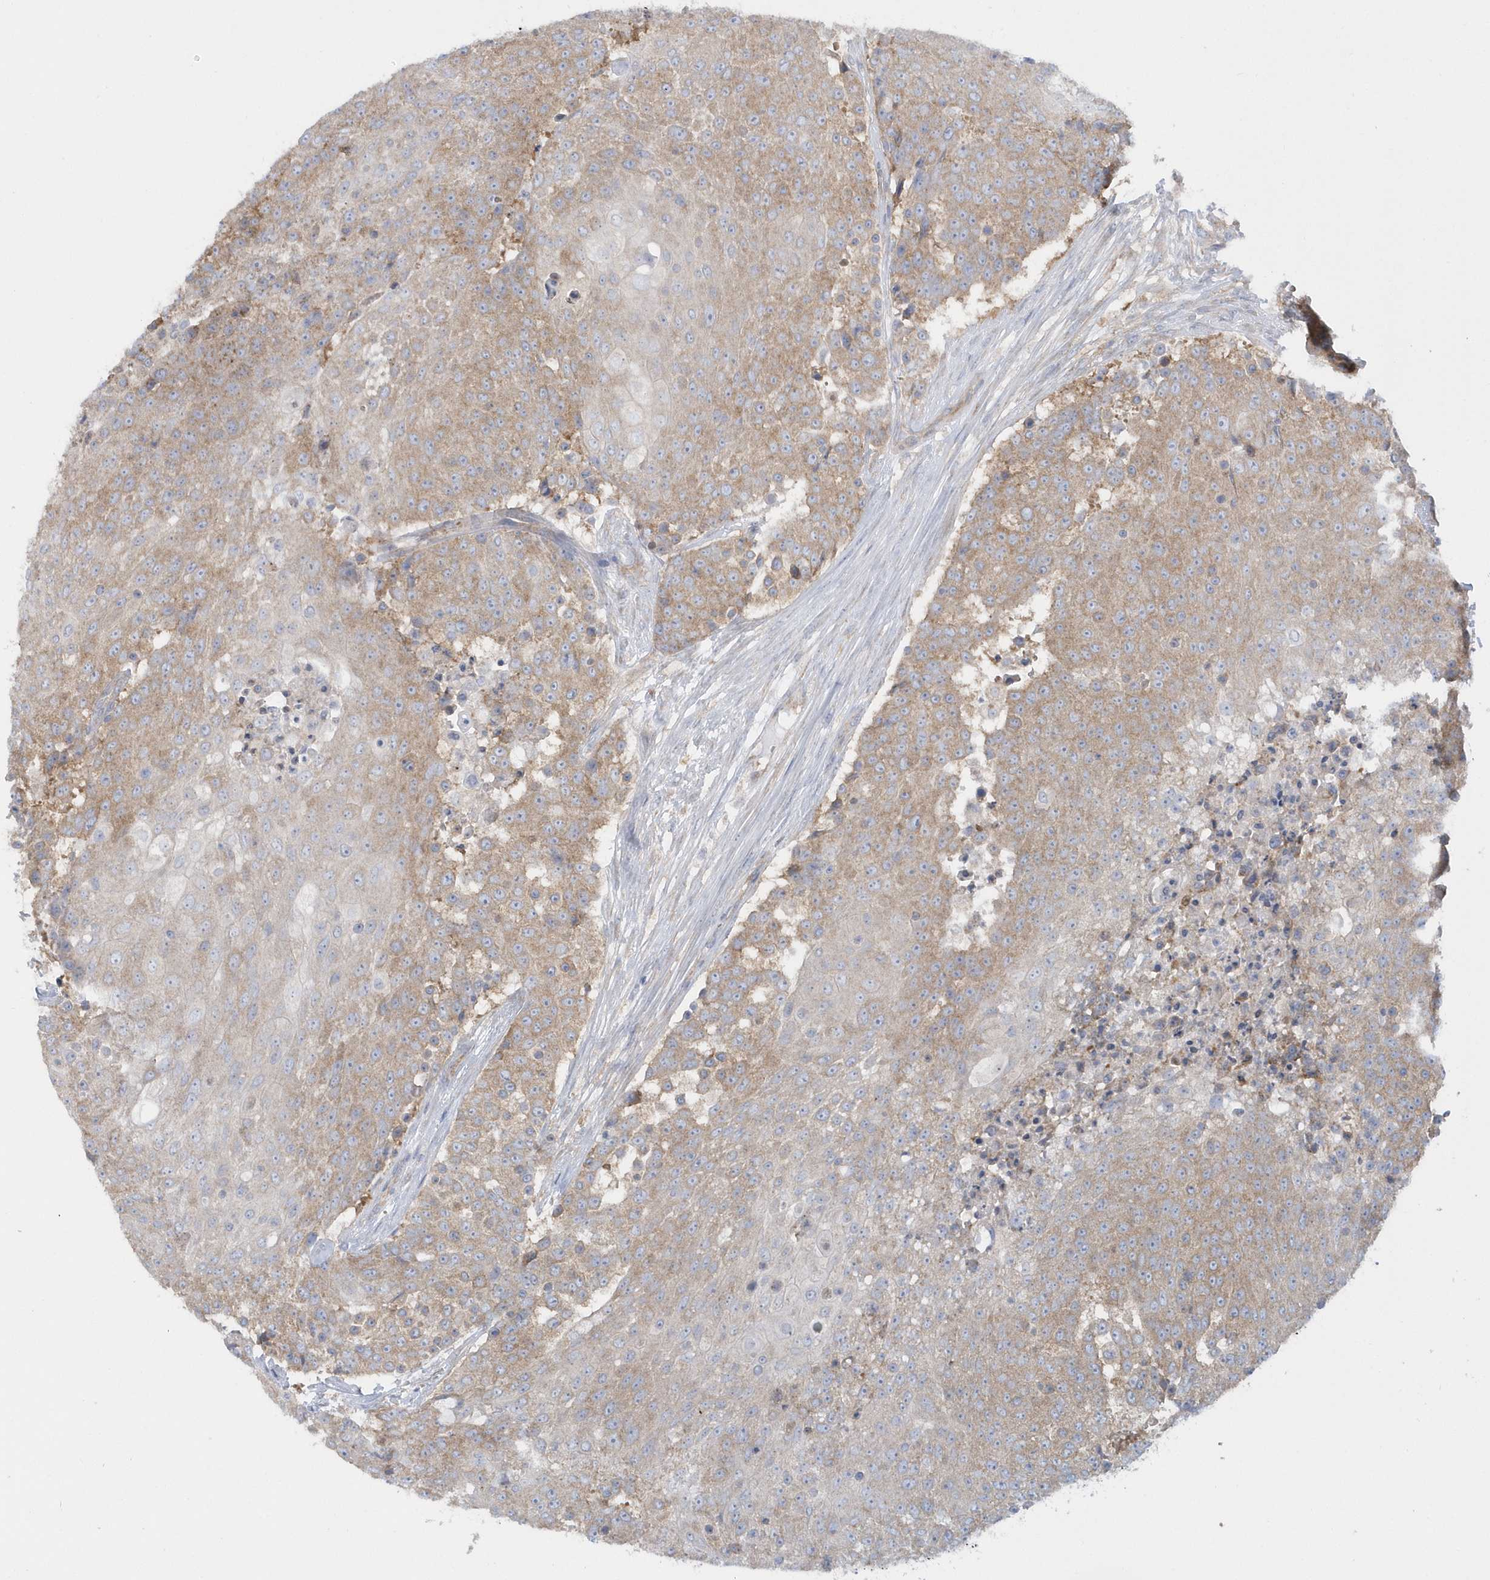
{"staining": {"intensity": "moderate", "quantity": ">75%", "location": "cytoplasmic/membranous"}, "tissue": "urothelial cancer", "cell_type": "Tumor cells", "image_type": "cancer", "snomed": [{"axis": "morphology", "description": "Urothelial carcinoma, High grade"}, {"axis": "topography", "description": "Urinary bladder"}], "caption": "Approximately >75% of tumor cells in urothelial cancer show moderate cytoplasmic/membranous protein staining as visualized by brown immunohistochemical staining.", "gene": "EIF3C", "patient": {"sex": "female", "age": 63}}